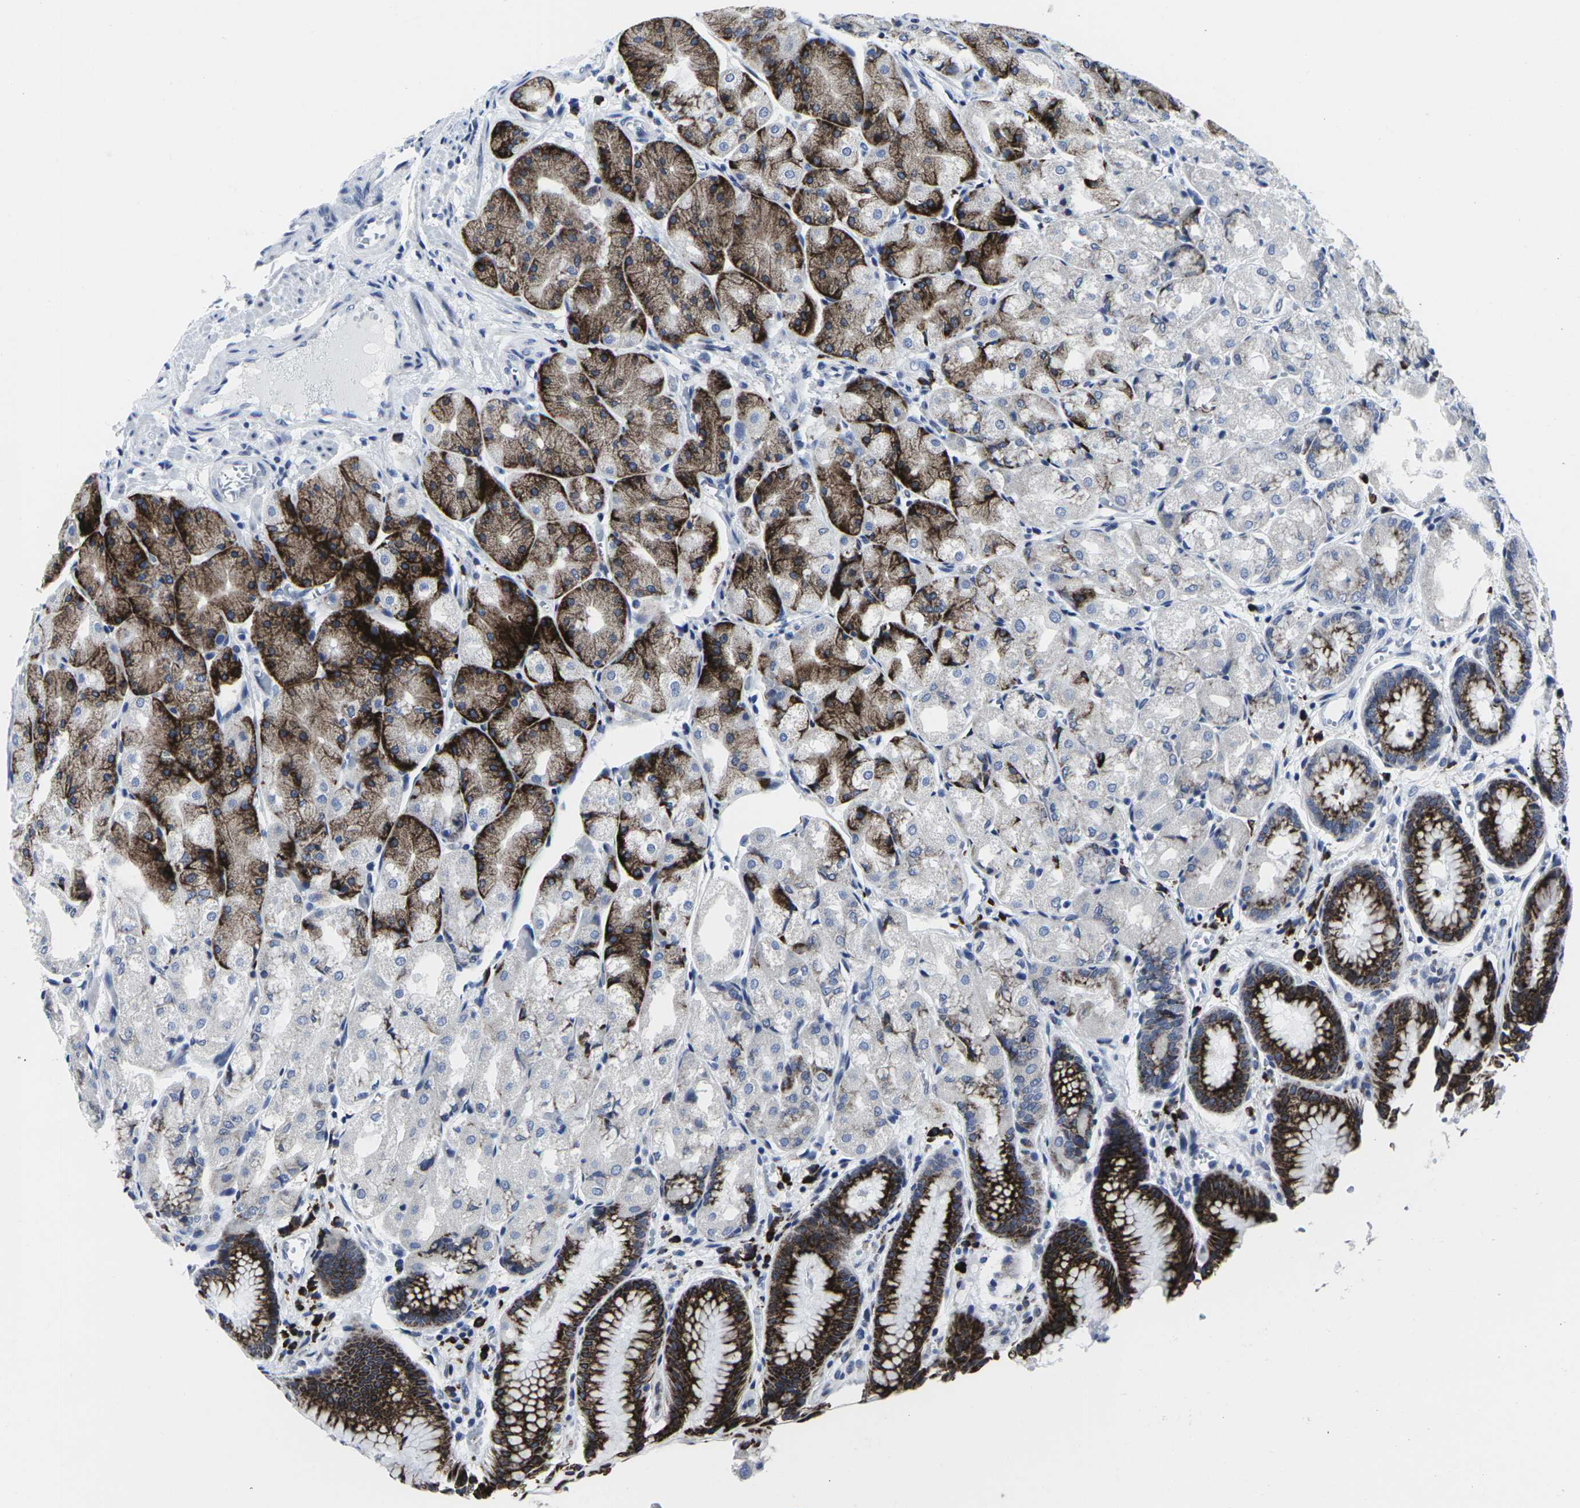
{"staining": {"intensity": "strong", "quantity": "25%-75%", "location": "cytoplasmic/membranous"}, "tissue": "stomach", "cell_type": "Glandular cells", "image_type": "normal", "snomed": [{"axis": "morphology", "description": "Normal tissue, NOS"}, {"axis": "topography", "description": "Stomach, upper"}], "caption": "High-power microscopy captured an immunohistochemistry (IHC) image of benign stomach, revealing strong cytoplasmic/membranous positivity in about 25%-75% of glandular cells.", "gene": "RPN1", "patient": {"sex": "male", "age": 72}}